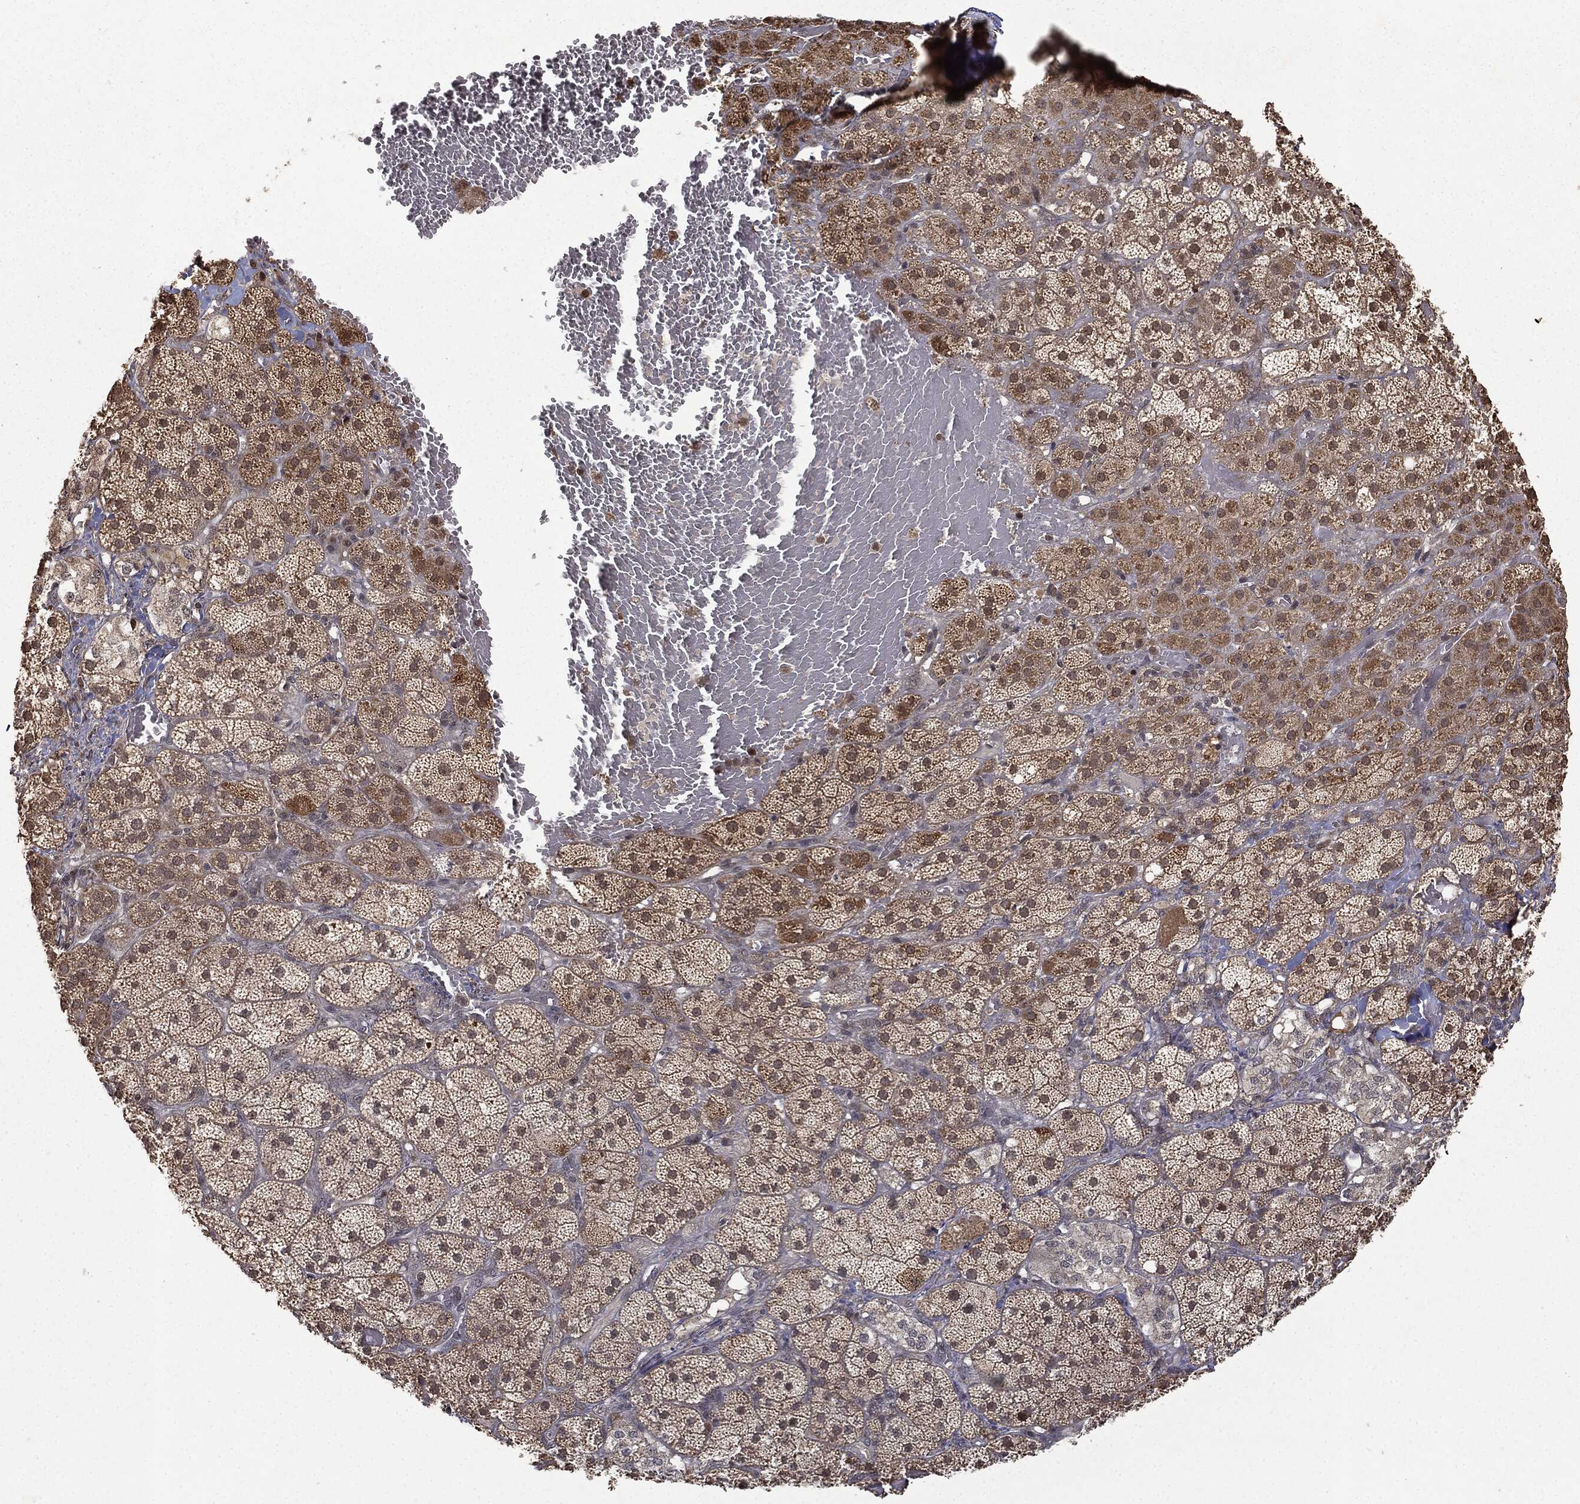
{"staining": {"intensity": "moderate", "quantity": ">75%", "location": "cytoplasmic/membranous,nuclear"}, "tissue": "adrenal gland", "cell_type": "Glandular cells", "image_type": "normal", "snomed": [{"axis": "morphology", "description": "Normal tissue, NOS"}, {"axis": "topography", "description": "Adrenal gland"}], "caption": "Protein staining of benign adrenal gland shows moderate cytoplasmic/membranous,nuclear expression in about >75% of glandular cells. The protein of interest is stained brown, and the nuclei are stained in blue (DAB (3,3'-diaminobenzidine) IHC with brightfield microscopy, high magnification).", "gene": "ZNHIT6", "patient": {"sex": "male", "age": 57}}